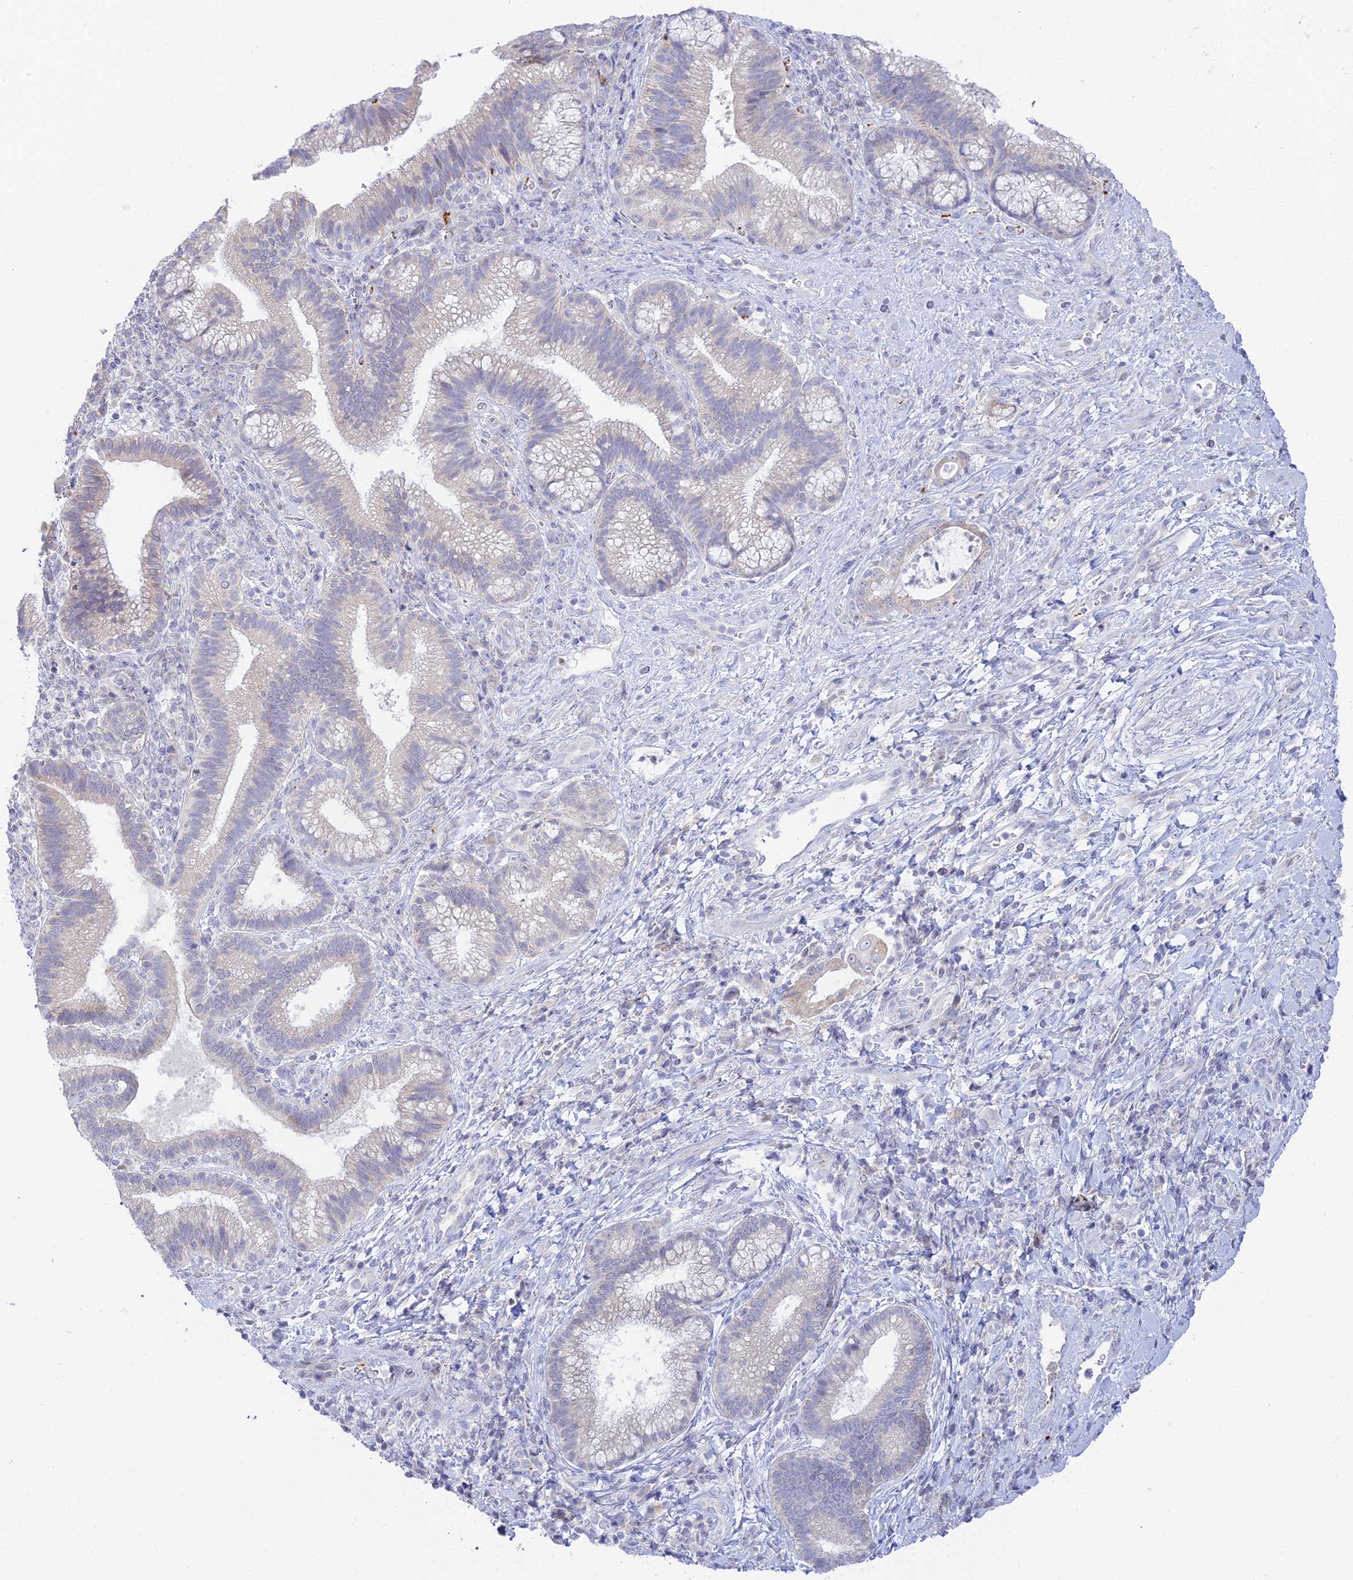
{"staining": {"intensity": "weak", "quantity": "25%-75%", "location": "cytoplasmic/membranous"}, "tissue": "pancreatic cancer", "cell_type": "Tumor cells", "image_type": "cancer", "snomed": [{"axis": "morphology", "description": "Normal tissue, NOS"}, {"axis": "morphology", "description": "Adenocarcinoma, NOS"}, {"axis": "topography", "description": "Pancreas"}], "caption": "Pancreatic cancer (adenocarcinoma) stained for a protein demonstrates weak cytoplasmic/membranous positivity in tumor cells. (DAB (3,3'-diaminobenzidine) IHC with brightfield microscopy, high magnification).", "gene": "TMEM40", "patient": {"sex": "female", "age": 55}}